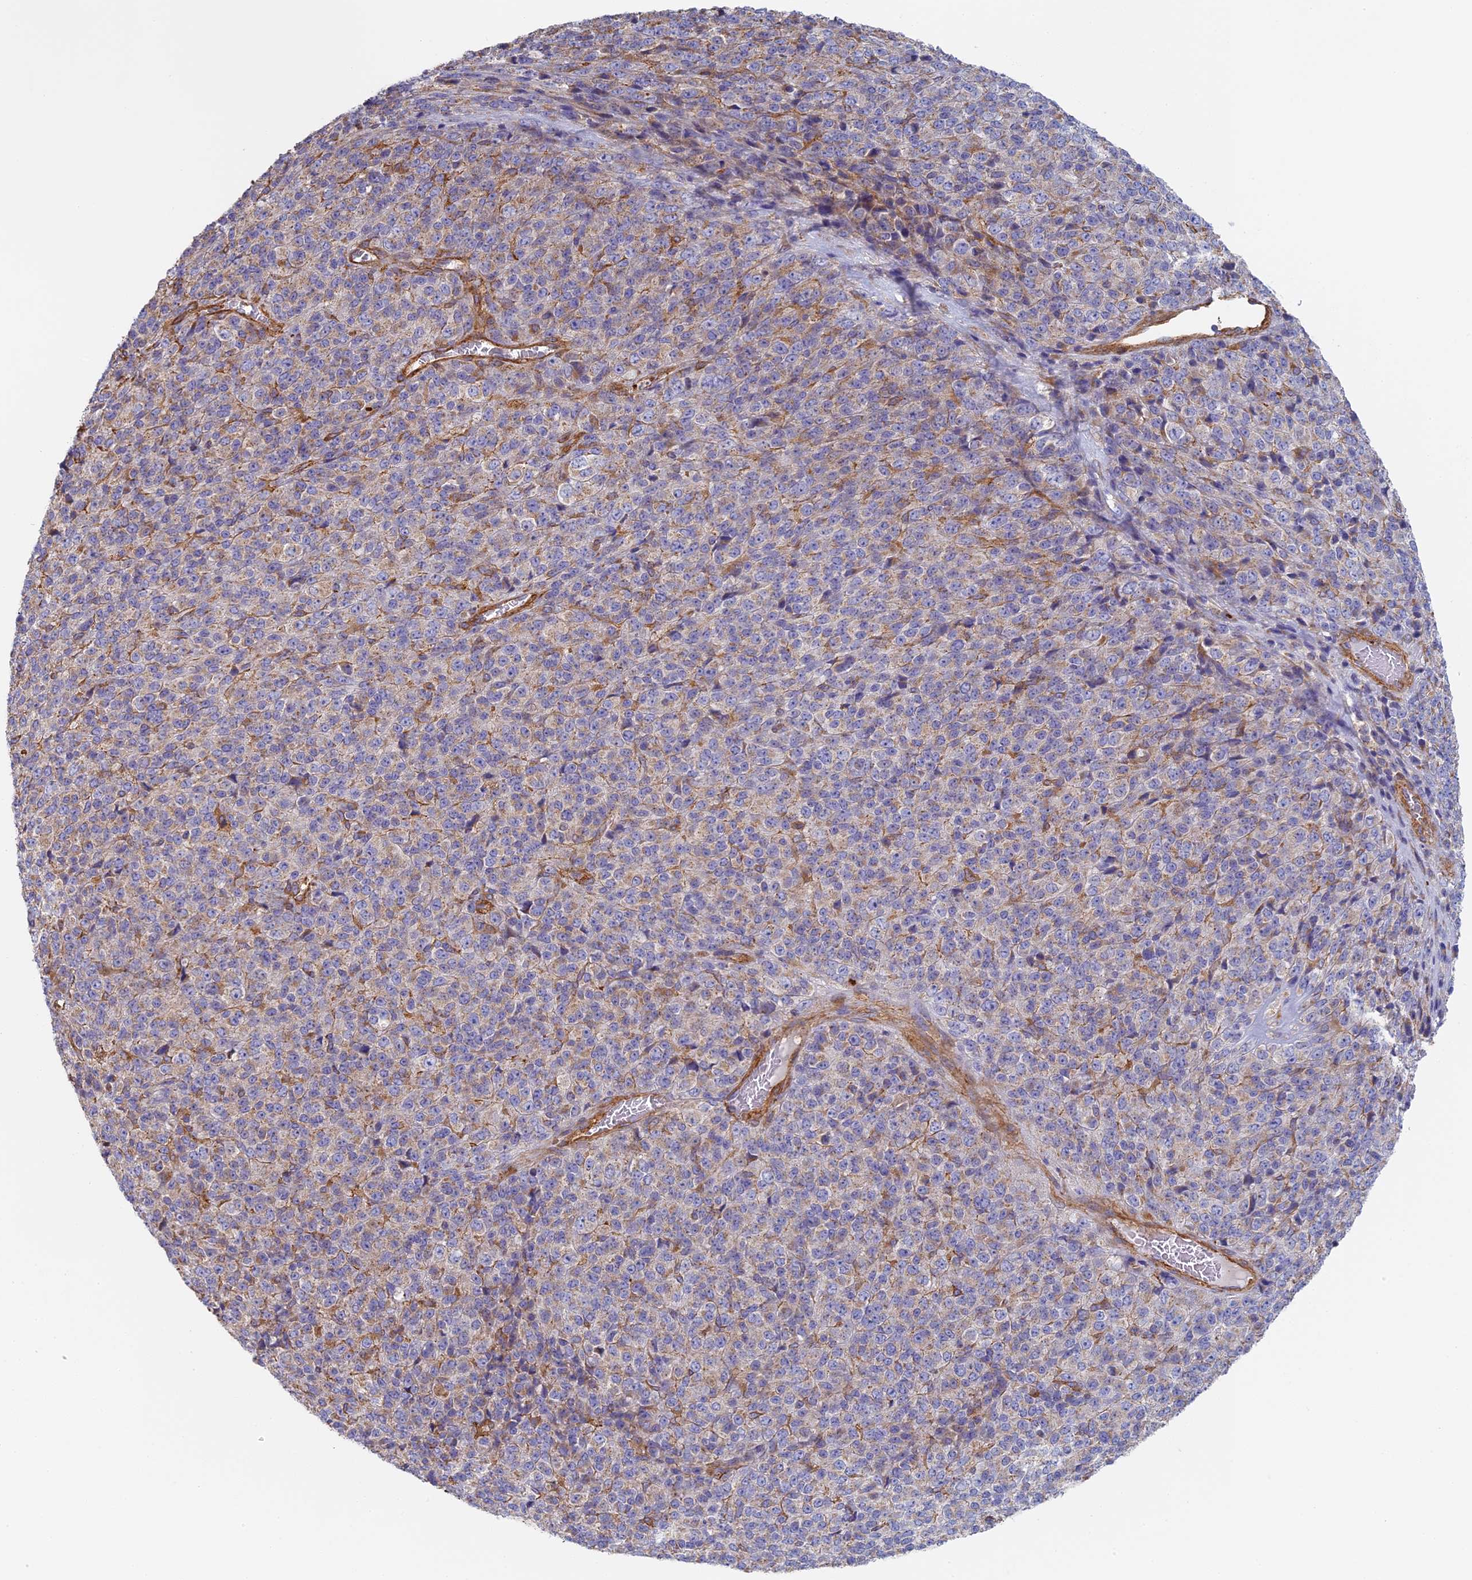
{"staining": {"intensity": "weak", "quantity": "<25%", "location": "cytoplasmic/membranous"}, "tissue": "melanoma", "cell_type": "Tumor cells", "image_type": "cancer", "snomed": [{"axis": "morphology", "description": "Malignant melanoma, Metastatic site"}, {"axis": "topography", "description": "Brain"}], "caption": "An immunohistochemistry (IHC) image of melanoma is shown. There is no staining in tumor cells of melanoma.", "gene": "DDA1", "patient": {"sex": "female", "age": 56}}